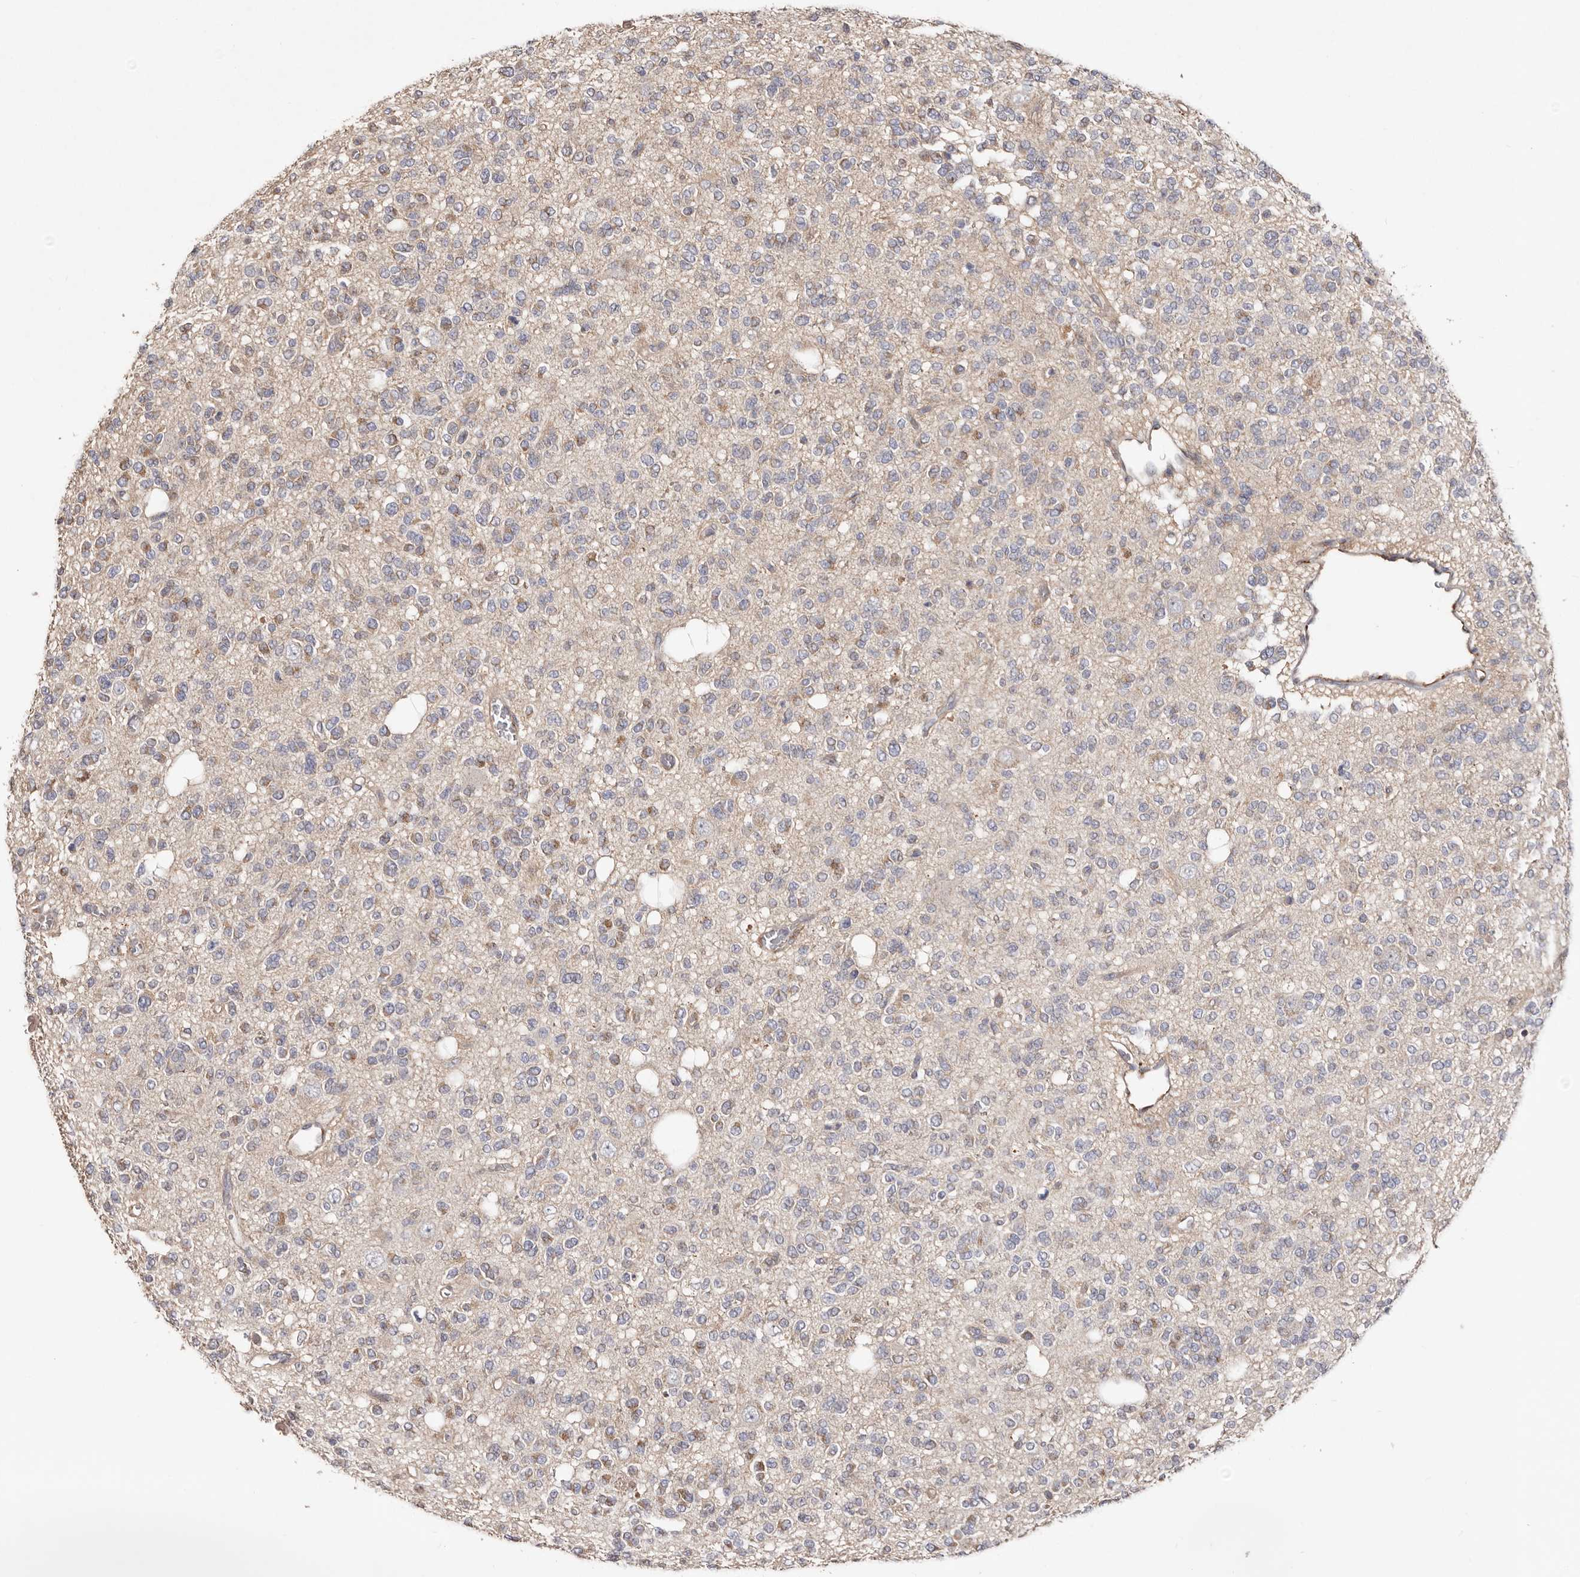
{"staining": {"intensity": "weak", "quantity": "<25%", "location": "cytoplasmic/membranous"}, "tissue": "glioma", "cell_type": "Tumor cells", "image_type": "cancer", "snomed": [{"axis": "morphology", "description": "Glioma, malignant, Low grade"}, {"axis": "topography", "description": "Brain"}], "caption": "An image of malignant low-grade glioma stained for a protein demonstrates no brown staining in tumor cells. (DAB (3,3'-diaminobenzidine) immunohistochemistry with hematoxylin counter stain).", "gene": "LRRC25", "patient": {"sex": "male", "age": 38}}